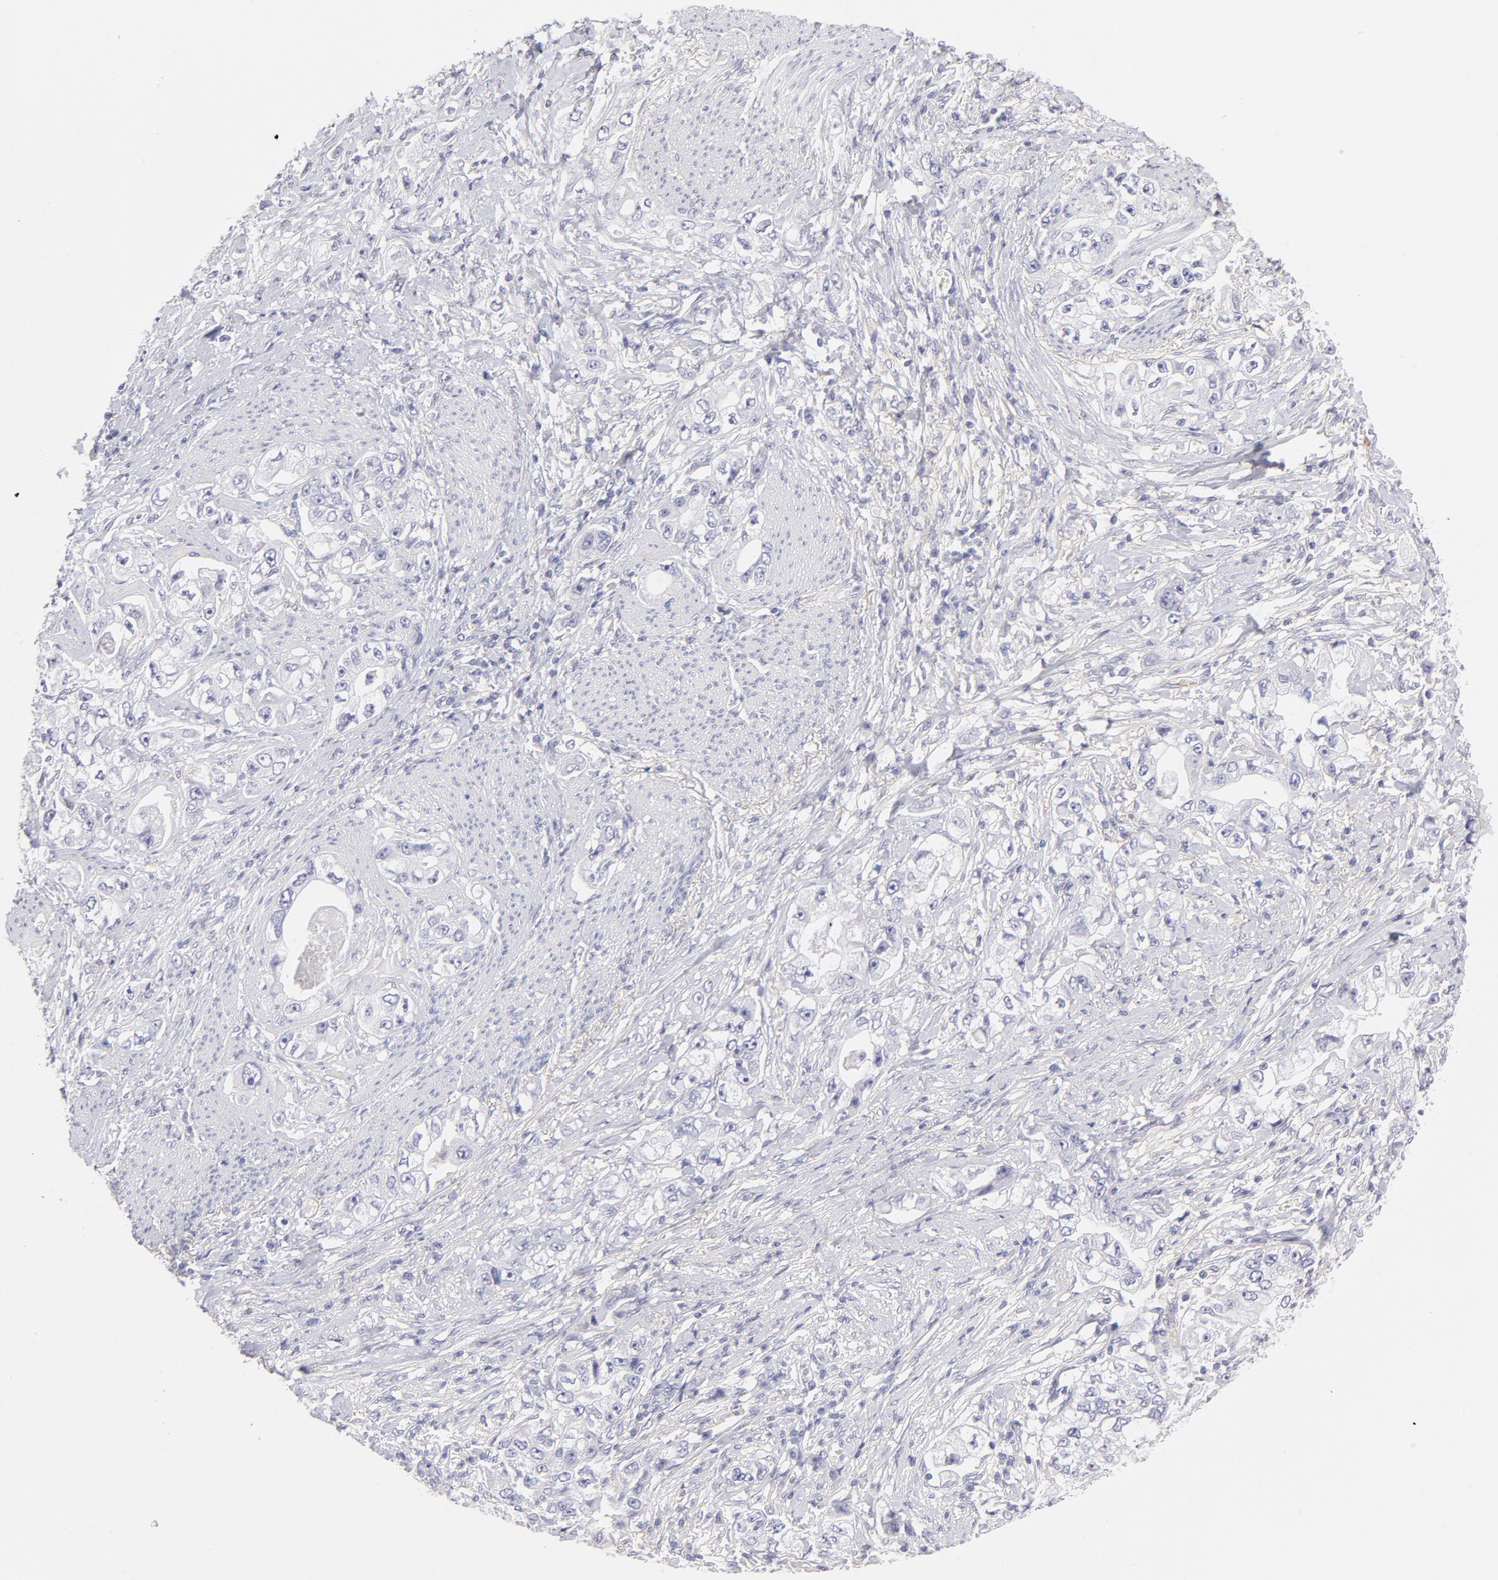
{"staining": {"intensity": "negative", "quantity": "none", "location": "none"}, "tissue": "stomach cancer", "cell_type": "Tumor cells", "image_type": "cancer", "snomed": [{"axis": "morphology", "description": "Adenocarcinoma, NOS"}, {"axis": "topography", "description": "Stomach, lower"}], "caption": "Stomach cancer (adenocarcinoma) stained for a protein using immunohistochemistry reveals no positivity tumor cells.", "gene": "LTB4R", "patient": {"sex": "female", "age": 93}}